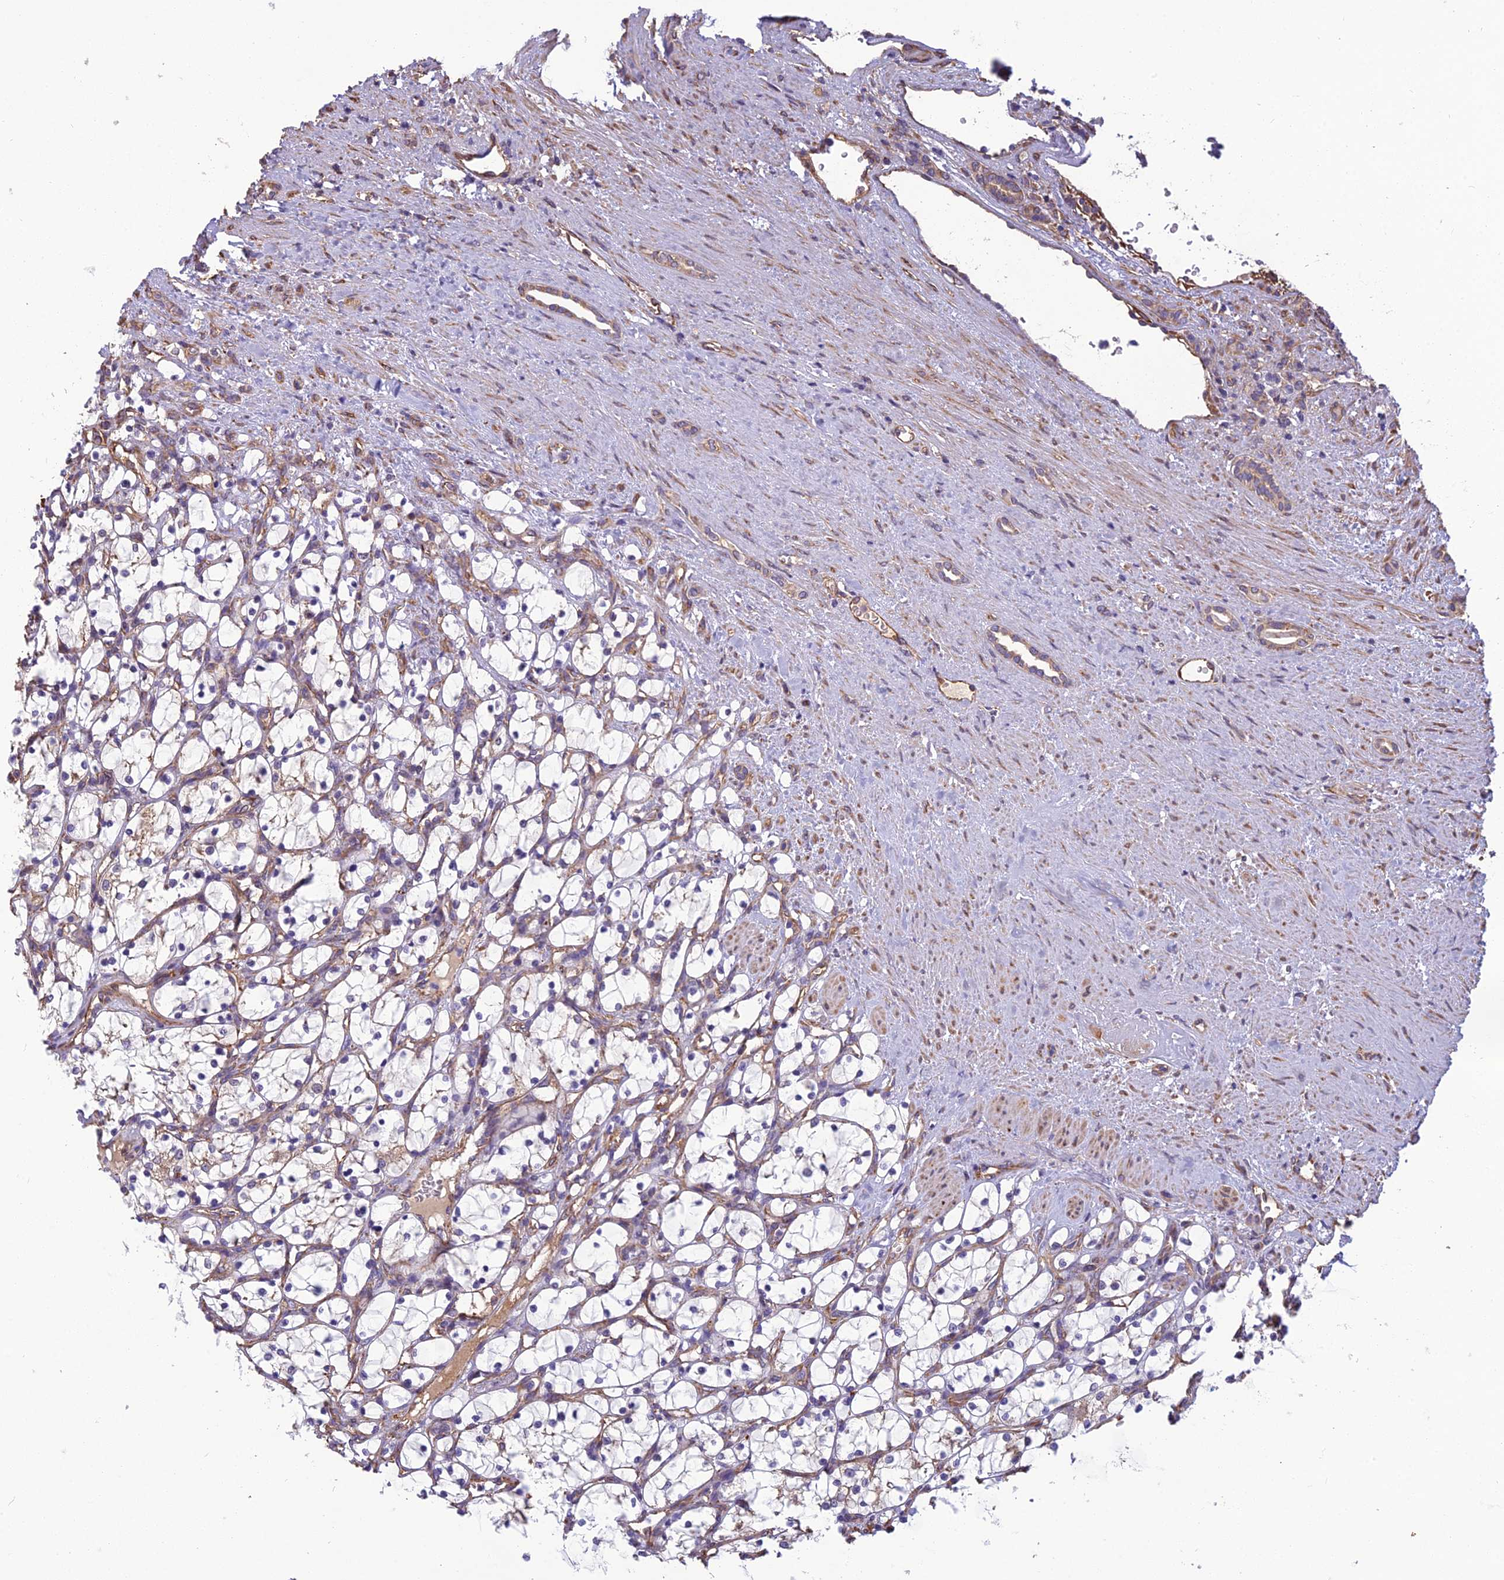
{"staining": {"intensity": "negative", "quantity": "none", "location": "none"}, "tissue": "renal cancer", "cell_type": "Tumor cells", "image_type": "cancer", "snomed": [{"axis": "morphology", "description": "Adenocarcinoma, NOS"}, {"axis": "topography", "description": "Kidney"}], "caption": "Micrograph shows no protein expression in tumor cells of renal cancer (adenocarcinoma) tissue.", "gene": "SPDL1", "patient": {"sex": "female", "age": 69}}